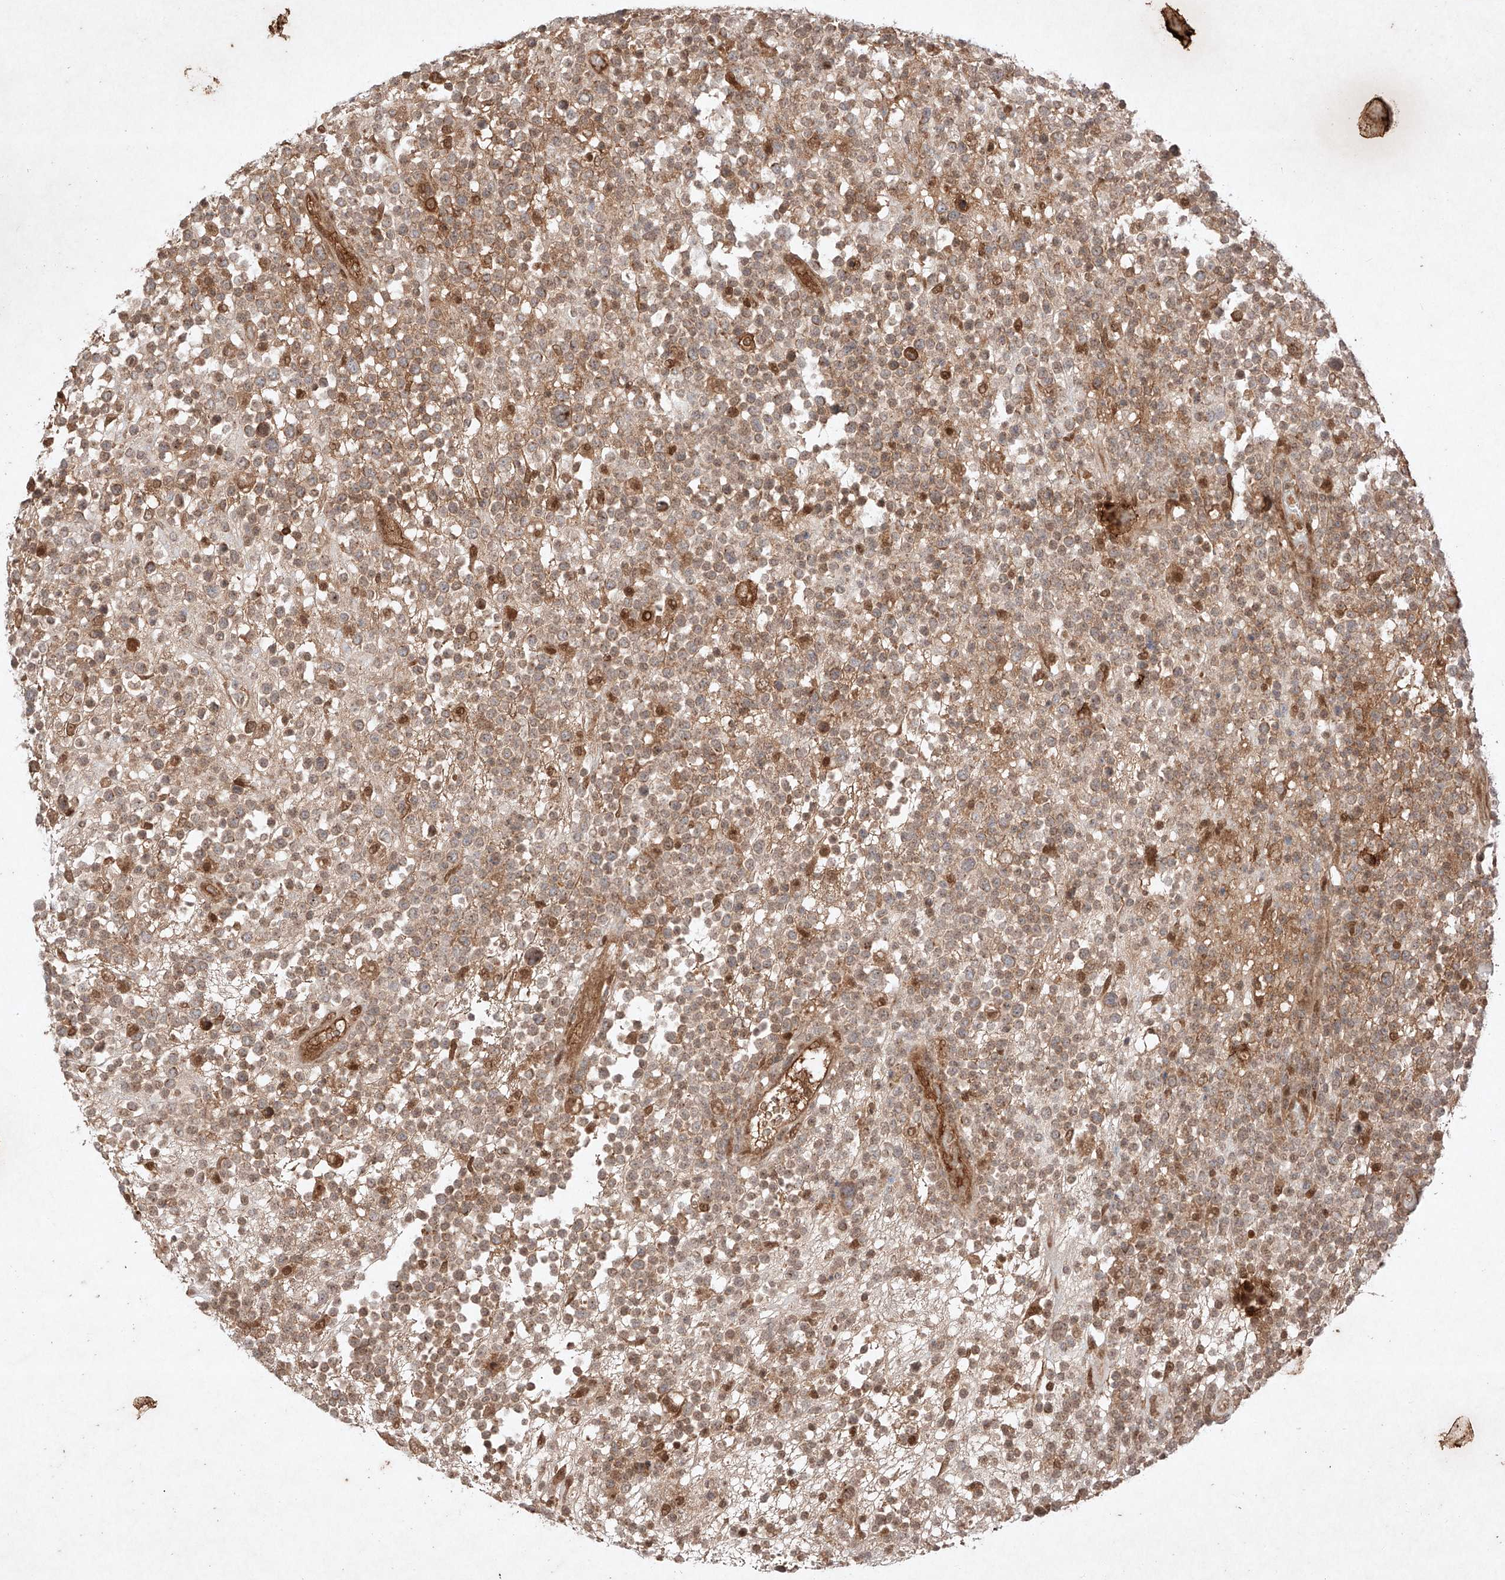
{"staining": {"intensity": "weak", "quantity": ">75%", "location": "cytoplasmic/membranous"}, "tissue": "lymphoma", "cell_type": "Tumor cells", "image_type": "cancer", "snomed": [{"axis": "morphology", "description": "Malignant lymphoma, non-Hodgkin's type, High grade"}, {"axis": "topography", "description": "Colon"}], "caption": "A photomicrograph of high-grade malignant lymphoma, non-Hodgkin's type stained for a protein exhibits weak cytoplasmic/membranous brown staining in tumor cells.", "gene": "RNF31", "patient": {"sex": "female", "age": 53}}